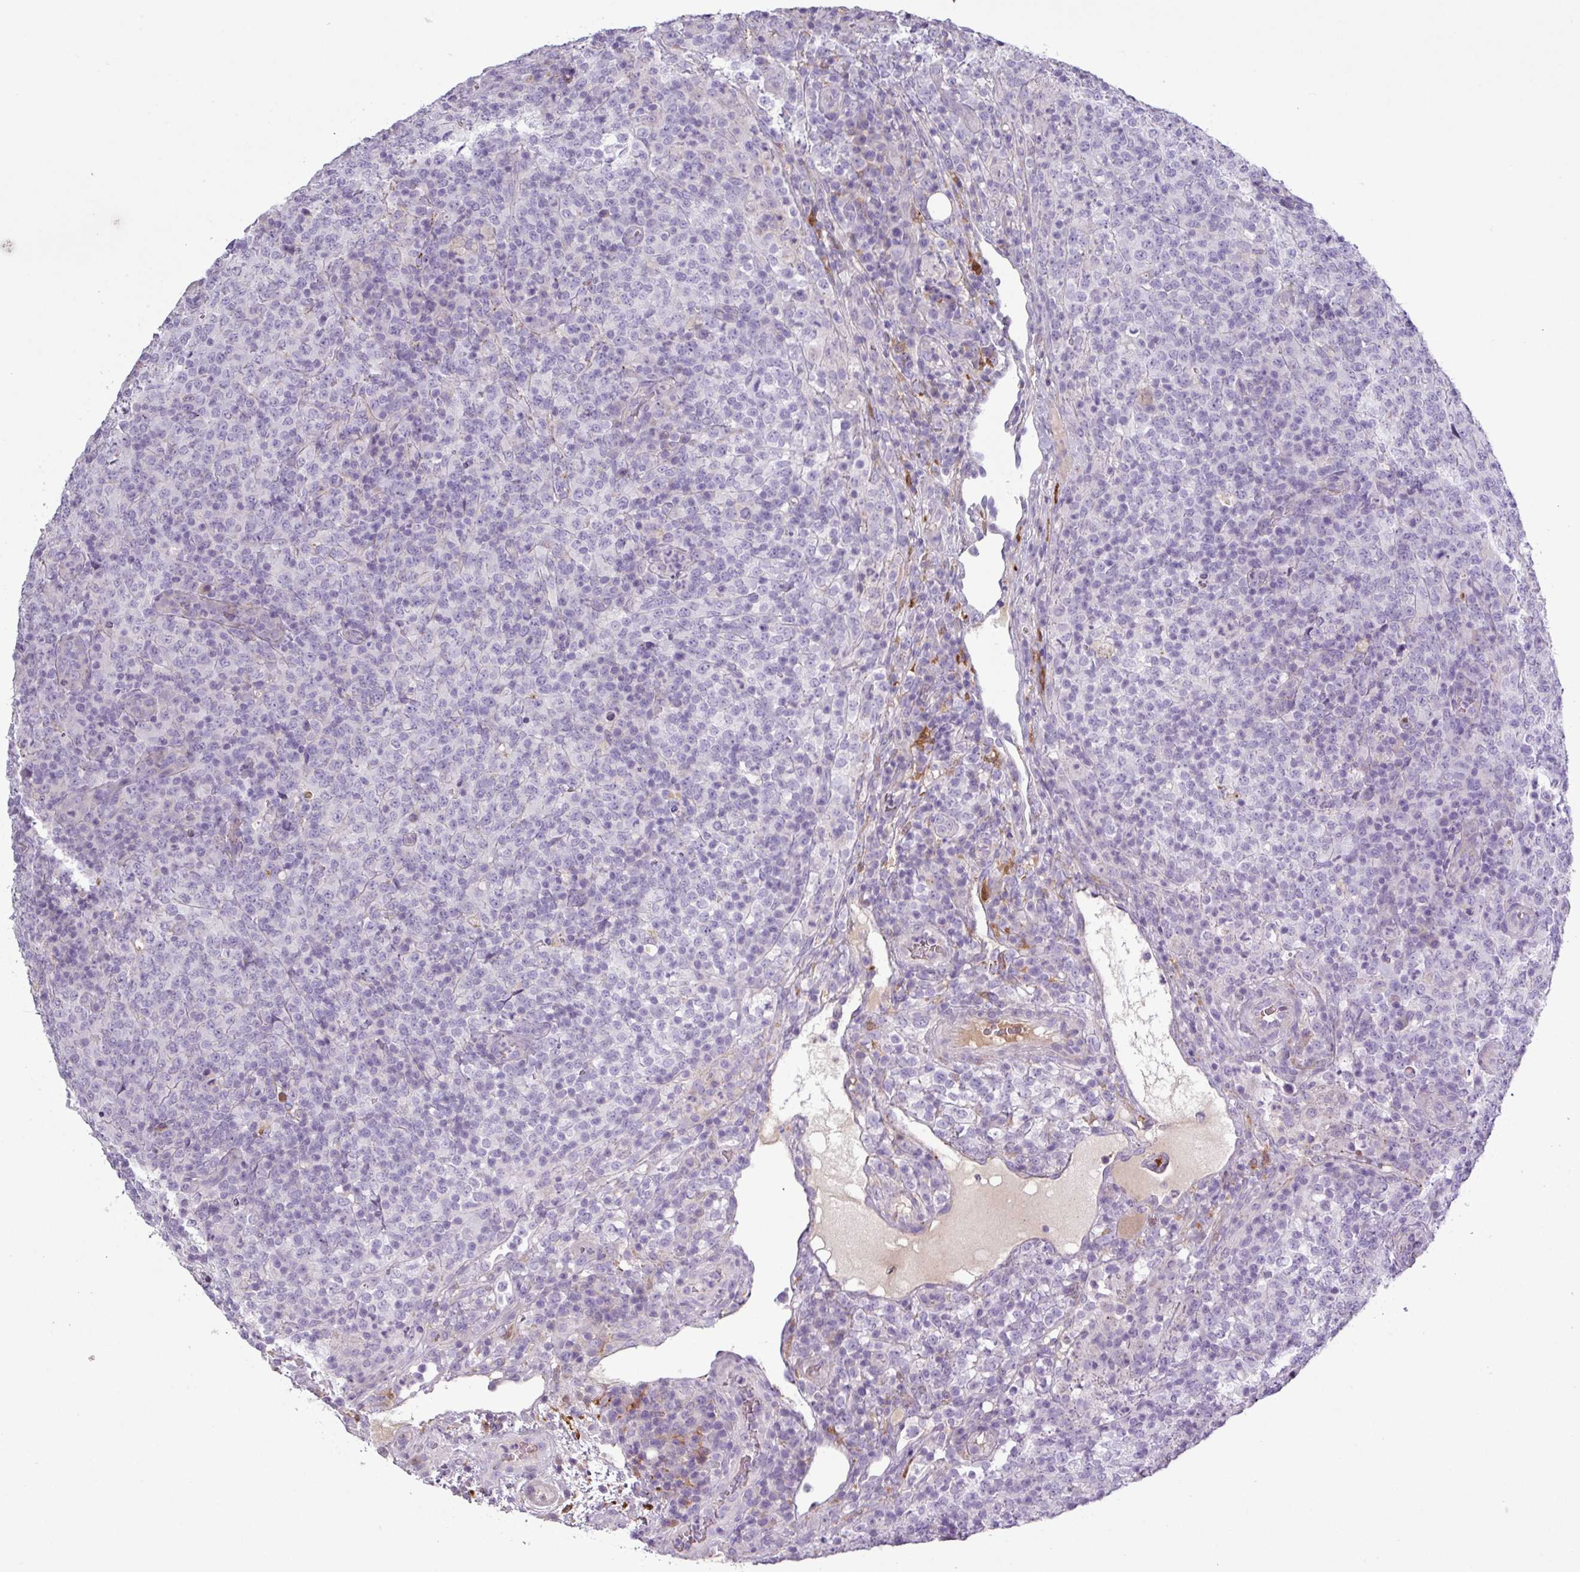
{"staining": {"intensity": "negative", "quantity": "none", "location": "none"}, "tissue": "lymphoma", "cell_type": "Tumor cells", "image_type": "cancer", "snomed": [{"axis": "morphology", "description": "Malignant lymphoma, non-Hodgkin's type, High grade"}, {"axis": "topography", "description": "Lymph node"}], "caption": "IHC micrograph of neoplastic tissue: human lymphoma stained with DAB (3,3'-diaminobenzidine) exhibits no significant protein staining in tumor cells.", "gene": "C4B", "patient": {"sex": "male", "age": 54}}